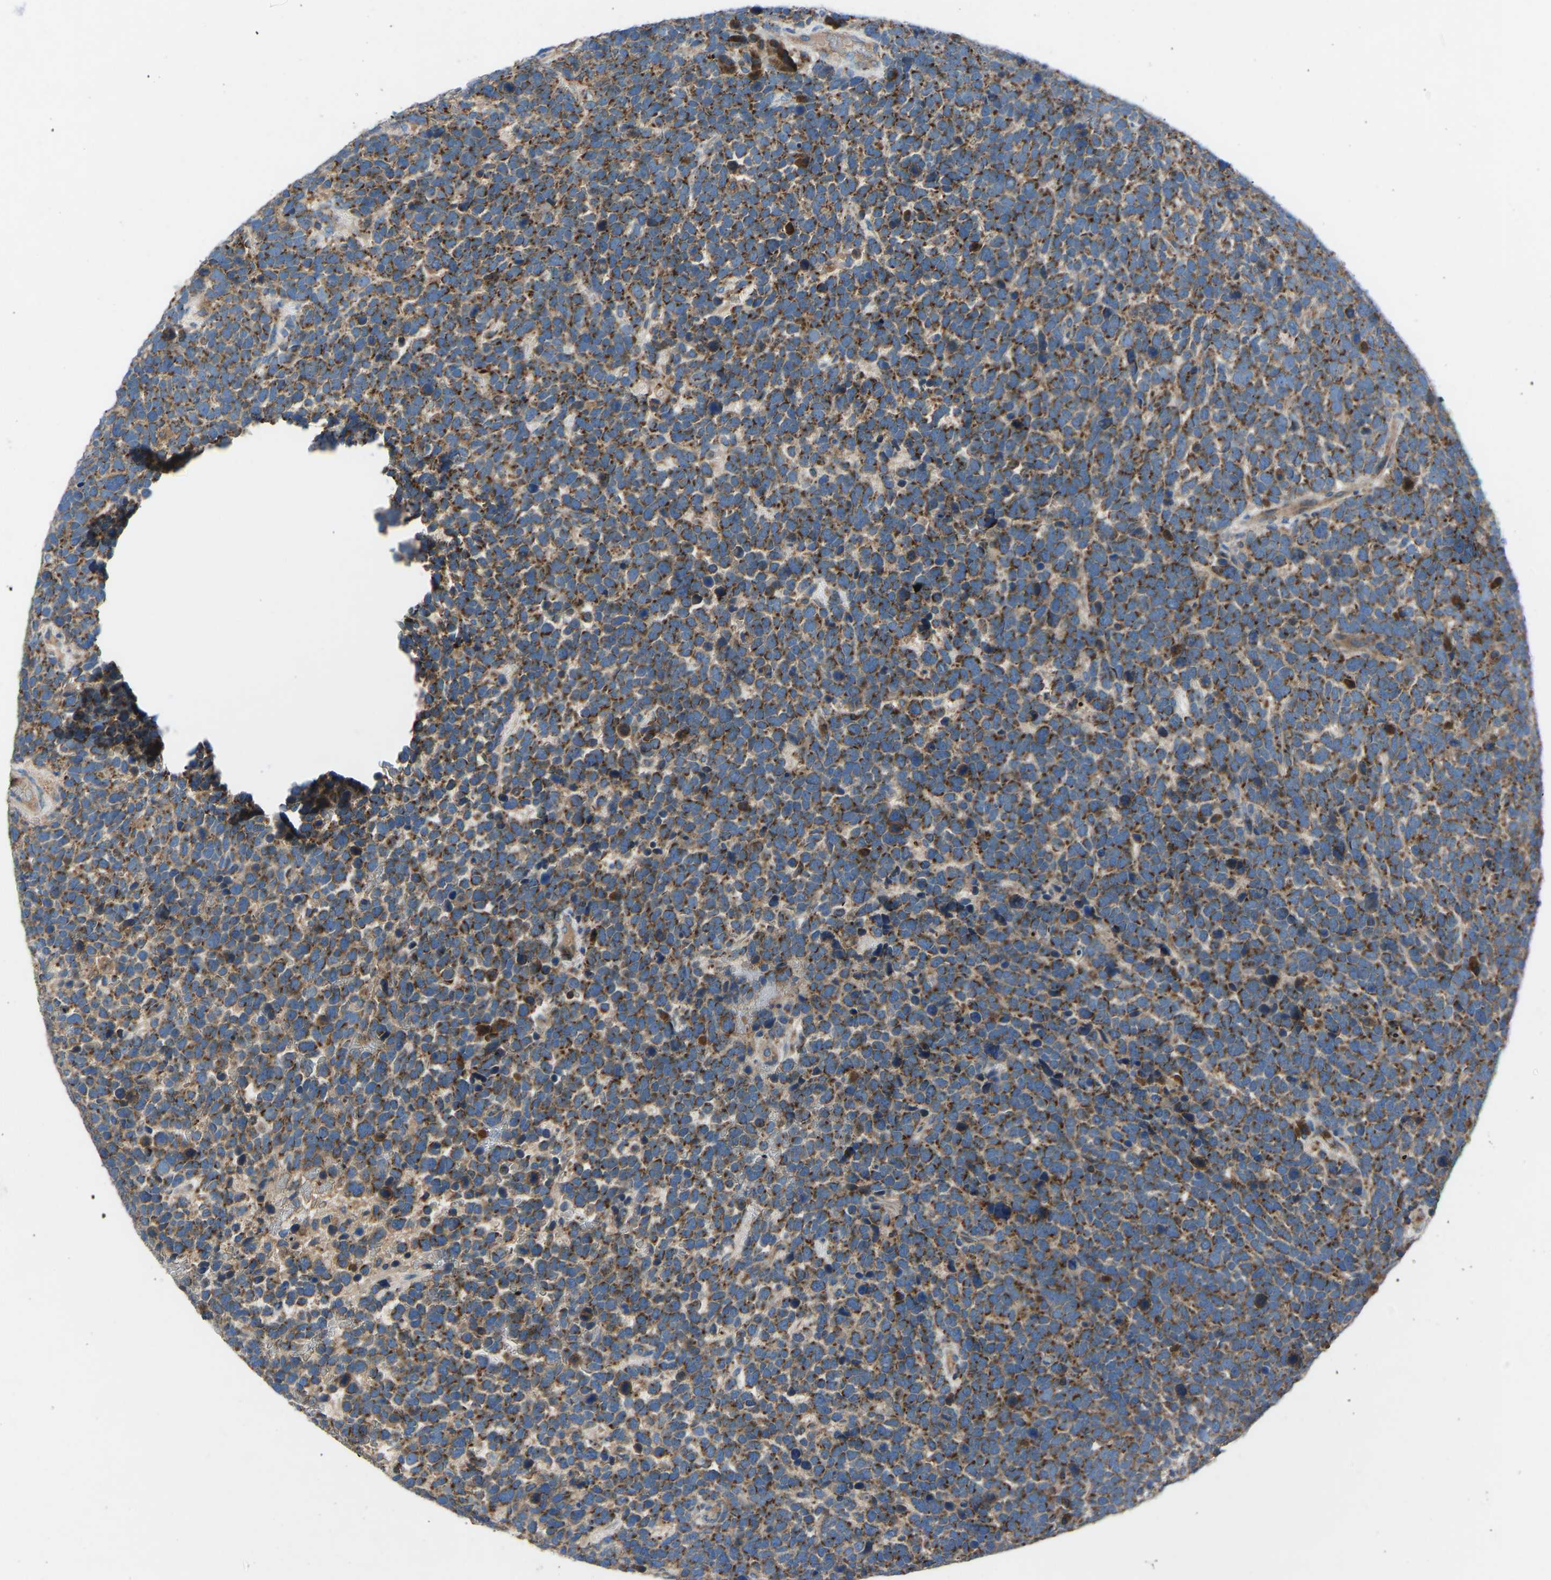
{"staining": {"intensity": "strong", "quantity": ">75%", "location": "cytoplasmic/membranous"}, "tissue": "urothelial cancer", "cell_type": "Tumor cells", "image_type": "cancer", "snomed": [{"axis": "morphology", "description": "Urothelial carcinoma, High grade"}, {"axis": "topography", "description": "Urinary bladder"}], "caption": "Tumor cells show high levels of strong cytoplasmic/membranous staining in approximately >75% of cells in human urothelial cancer.", "gene": "GRK6", "patient": {"sex": "female", "age": 82}}